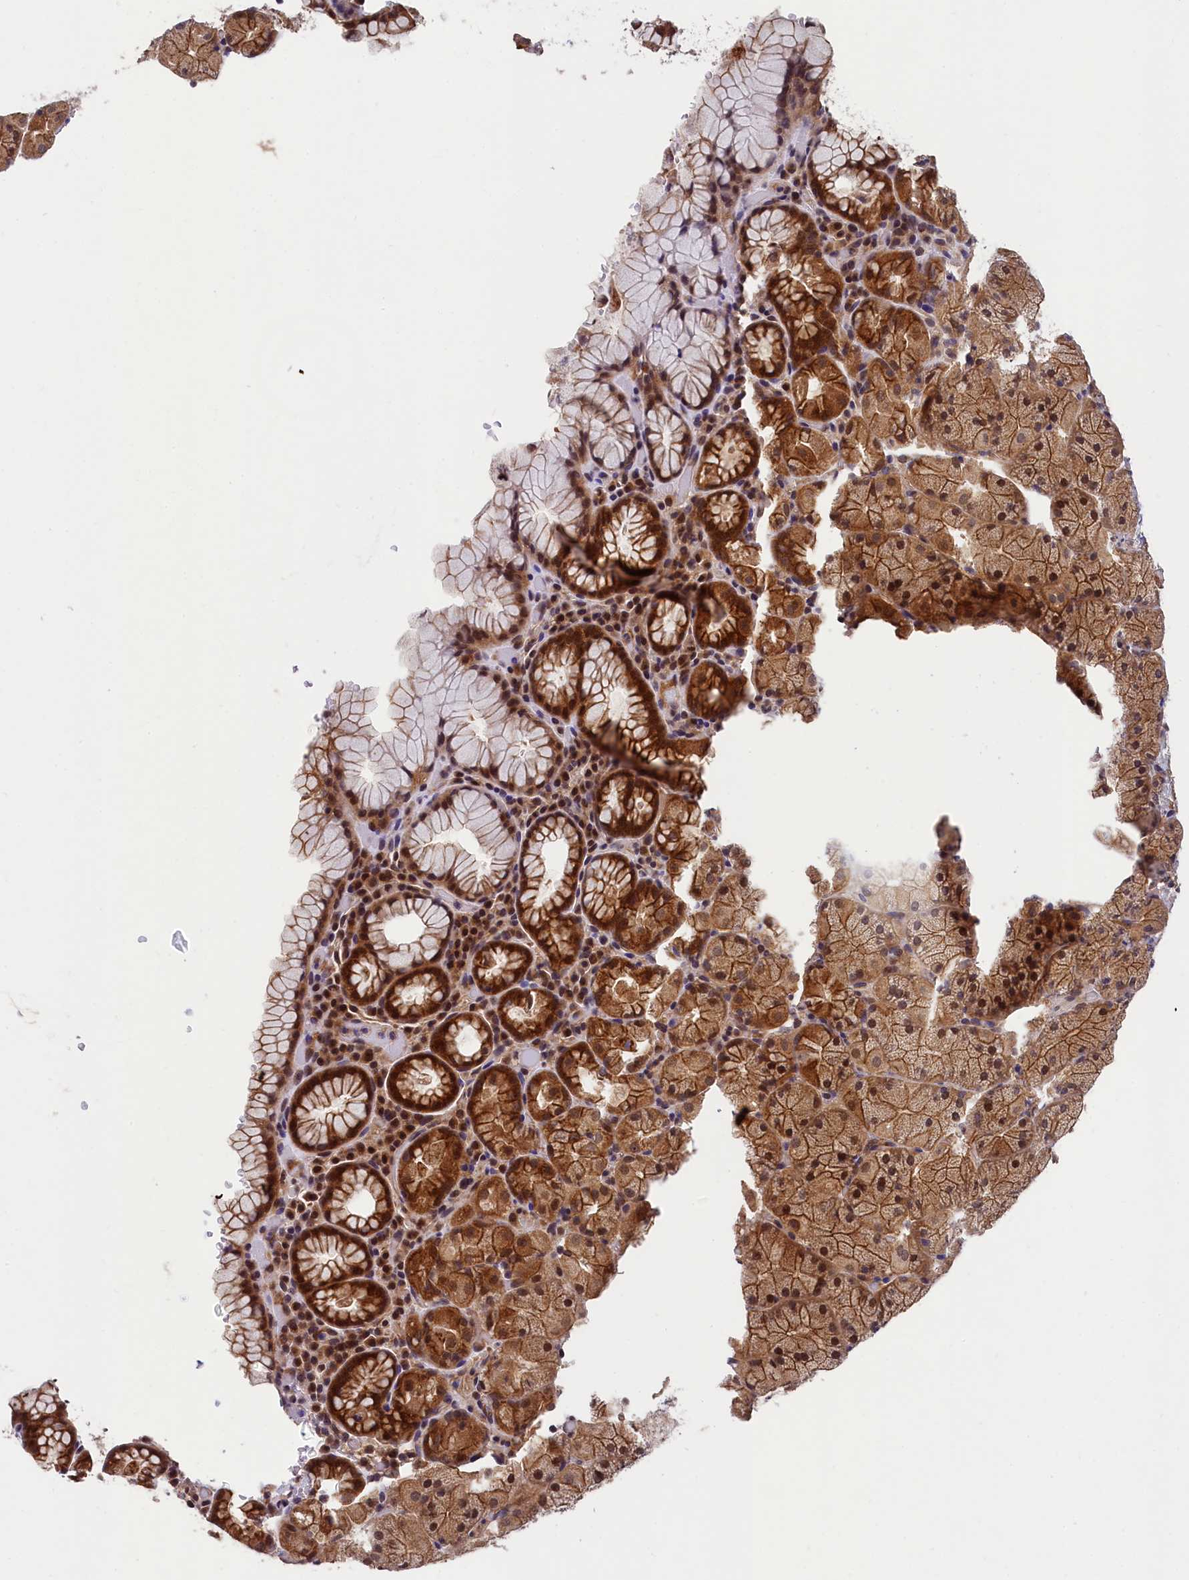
{"staining": {"intensity": "strong", "quantity": ">75%", "location": "cytoplasmic/membranous,nuclear"}, "tissue": "stomach", "cell_type": "Glandular cells", "image_type": "normal", "snomed": [{"axis": "morphology", "description": "Normal tissue, NOS"}, {"axis": "topography", "description": "Stomach, upper"}, {"axis": "topography", "description": "Stomach, lower"}], "caption": "Stomach stained with DAB (3,3'-diaminobenzidine) immunohistochemistry displays high levels of strong cytoplasmic/membranous,nuclear expression in about >75% of glandular cells. (DAB (3,3'-diaminobenzidine) = brown stain, brightfield microscopy at high magnification).", "gene": "ARL14EP", "patient": {"sex": "male", "age": 80}}